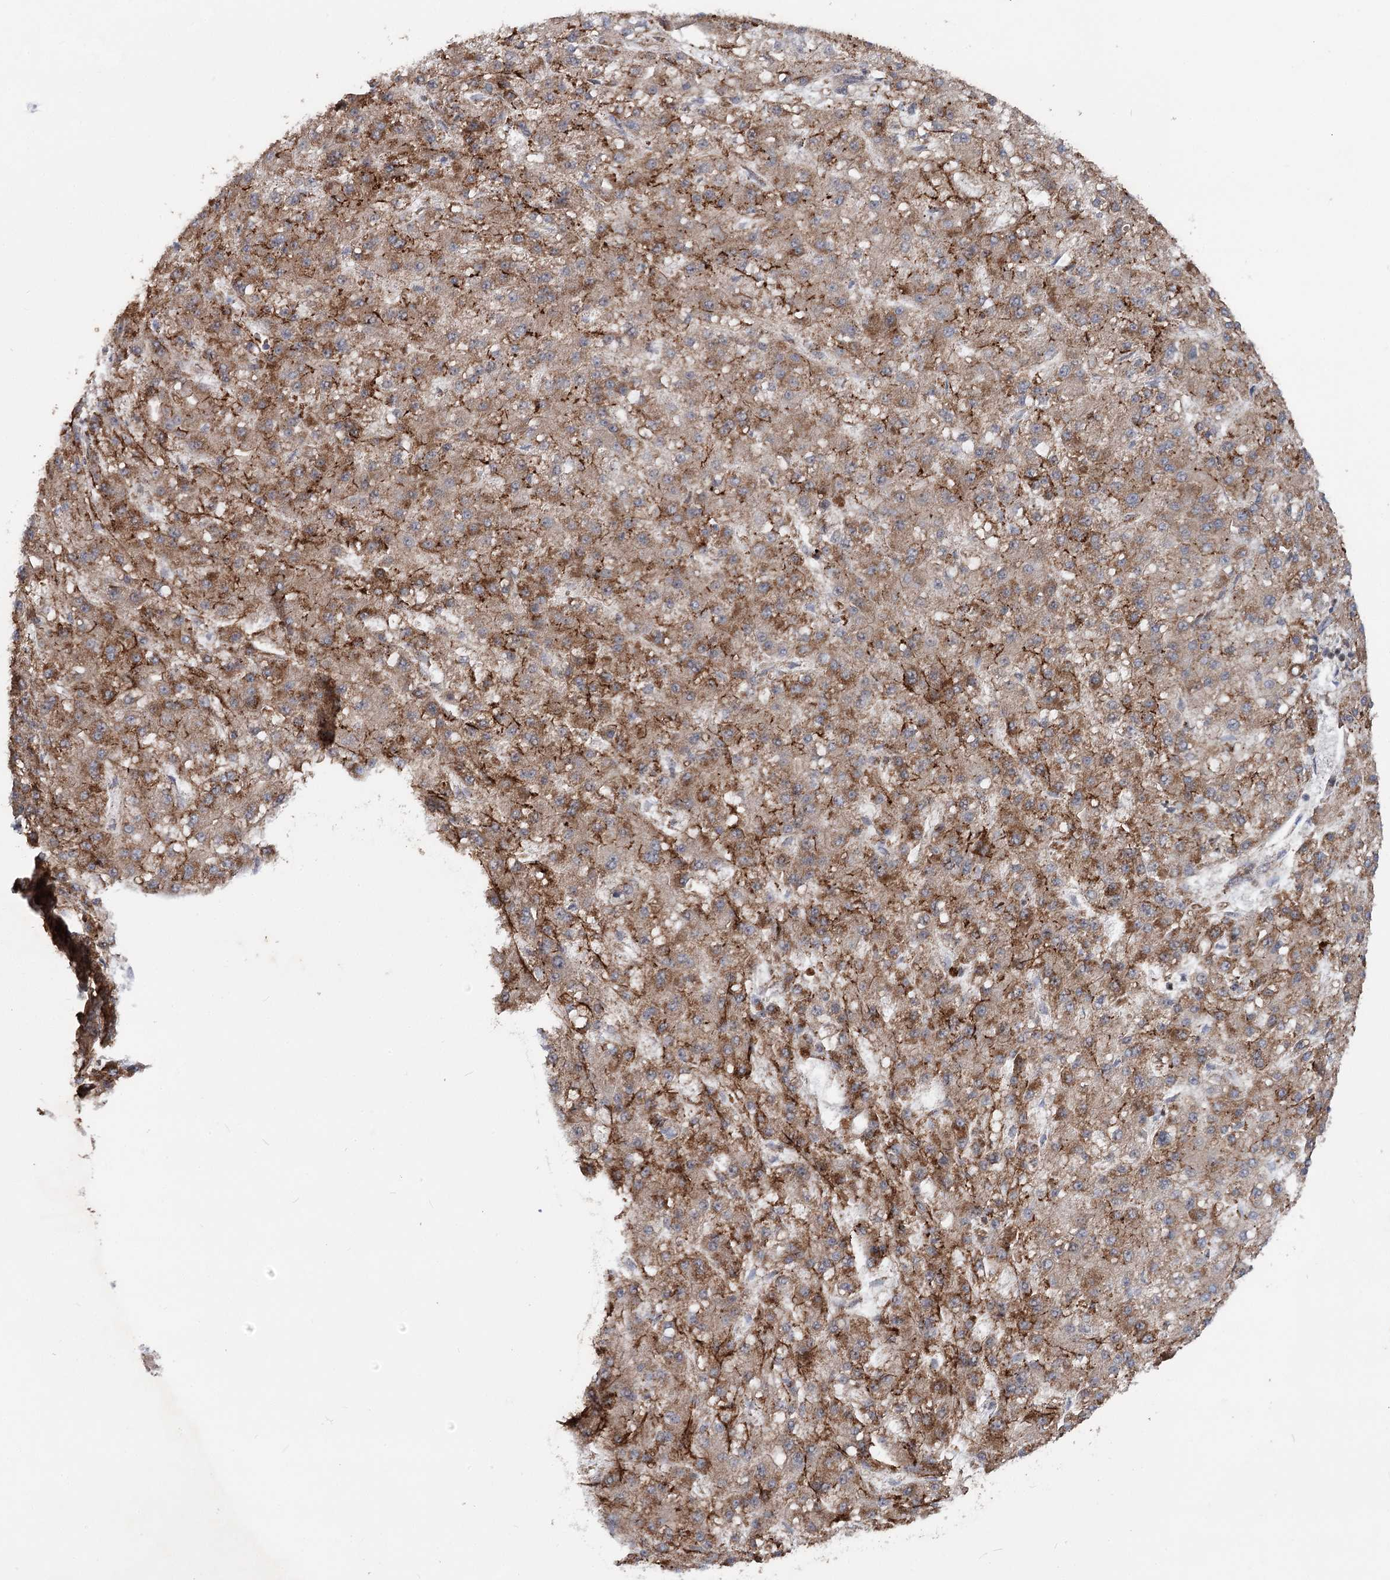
{"staining": {"intensity": "moderate", "quantity": ">75%", "location": "cytoplasmic/membranous"}, "tissue": "liver cancer", "cell_type": "Tumor cells", "image_type": "cancer", "snomed": [{"axis": "morphology", "description": "Carcinoma, Hepatocellular, NOS"}, {"axis": "topography", "description": "Liver"}], "caption": "Protein staining demonstrates moderate cytoplasmic/membranous positivity in about >75% of tumor cells in liver cancer (hepatocellular carcinoma).", "gene": "FGFR1OP2", "patient": {"sex": "male", "age": 67}}